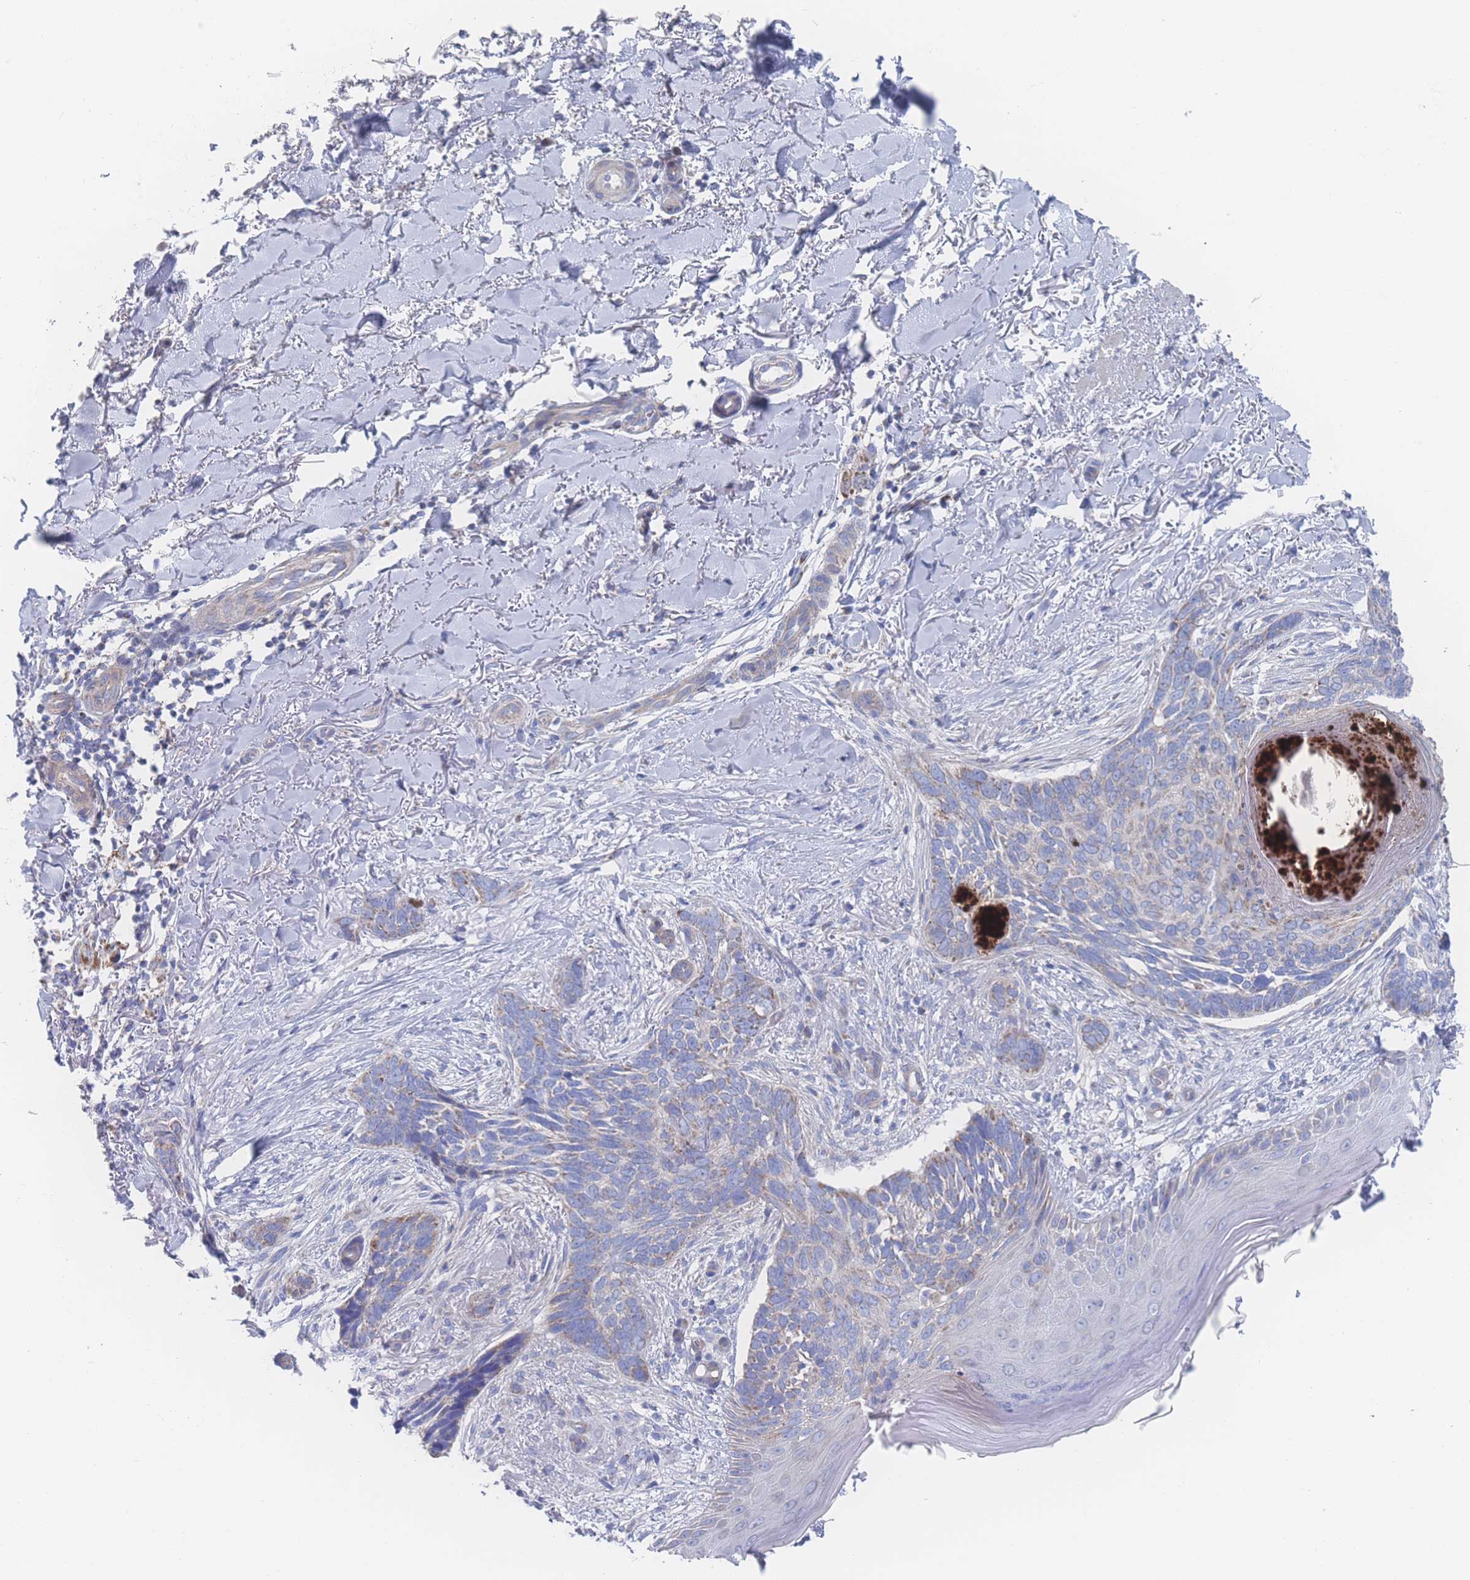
{"staining": {"intensity": "weak", "quantity": "25%-75%", "location": "cytoplasmic/membranous"}, "tissue": "skin cancer", "cell_type": "Tumor cells", "image_type": "cancer", "snomed": [{"axis": "morphology", "description": "Normal tissue, NOS"}, {"axis": "morphology", "description": "Basal cell carcinoma"}, {"axis": "topography", "description": "Skin"}], "caption": "A histopathology image showing weak cytoplasmic/membranous positivity in approximately 25%-75% of tumor cells in basal cell carcinoma (skin), as visualized by brown immunohistochemical staining.", "gene": "SNPH", "patient": {"sex": "female", "age": 67}}